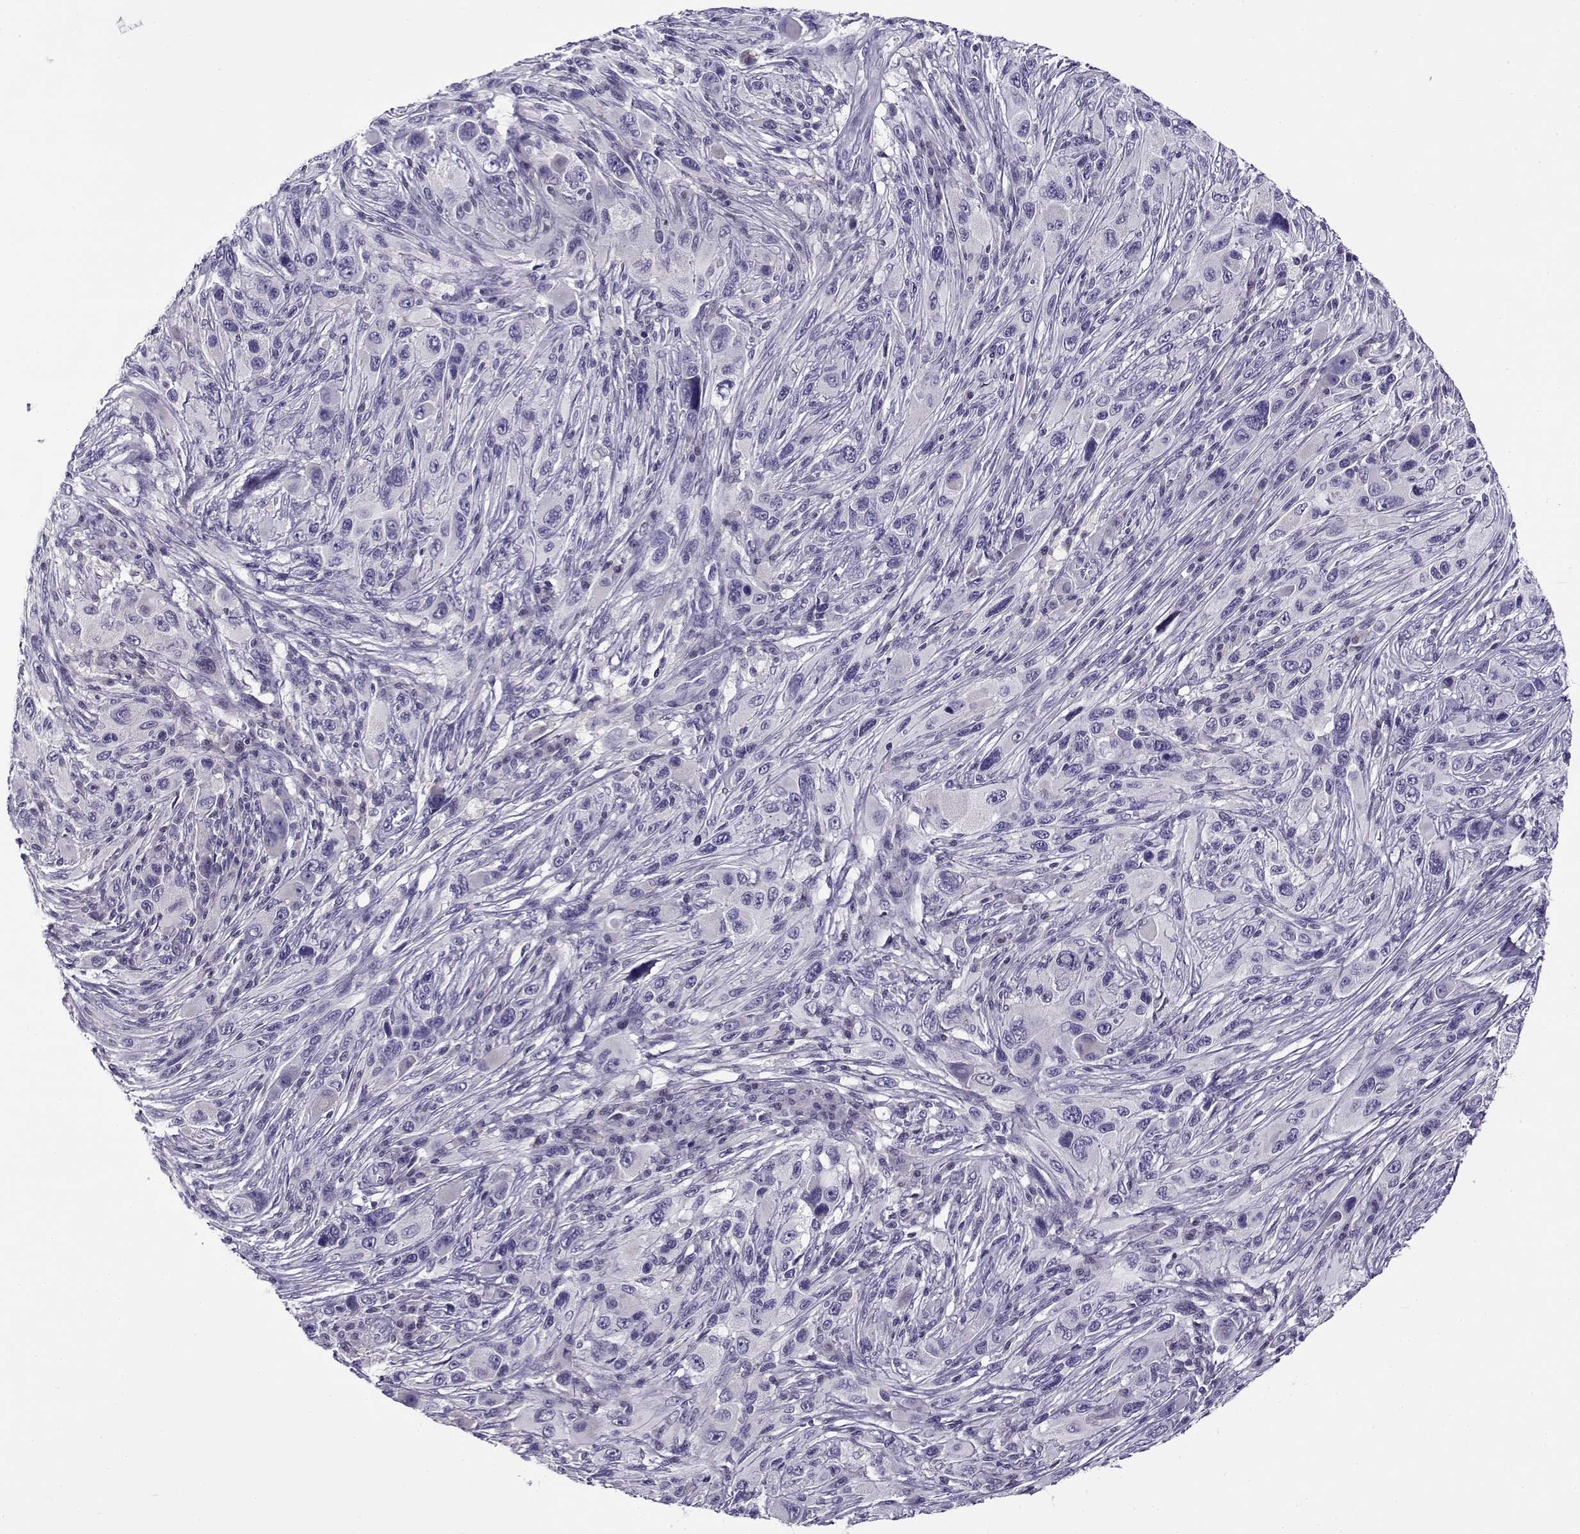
{"staining": {"intensity": "negative", "quantity": "none", "location": "none"}, "tissue": "melanoma", "cell_type": "Tumor cells", "image_type": "cancer", "snomed": [{"axis": "morphology", "description": "Malignant melanoma, NOS"}, {"axis": "topography", "description": "Skin"}], "caption": "IHC of human malignant melanoma shows no positivity in tumor cells.", "gene": "FEZF1", "patient": {"sex": "male", "age": 53}}